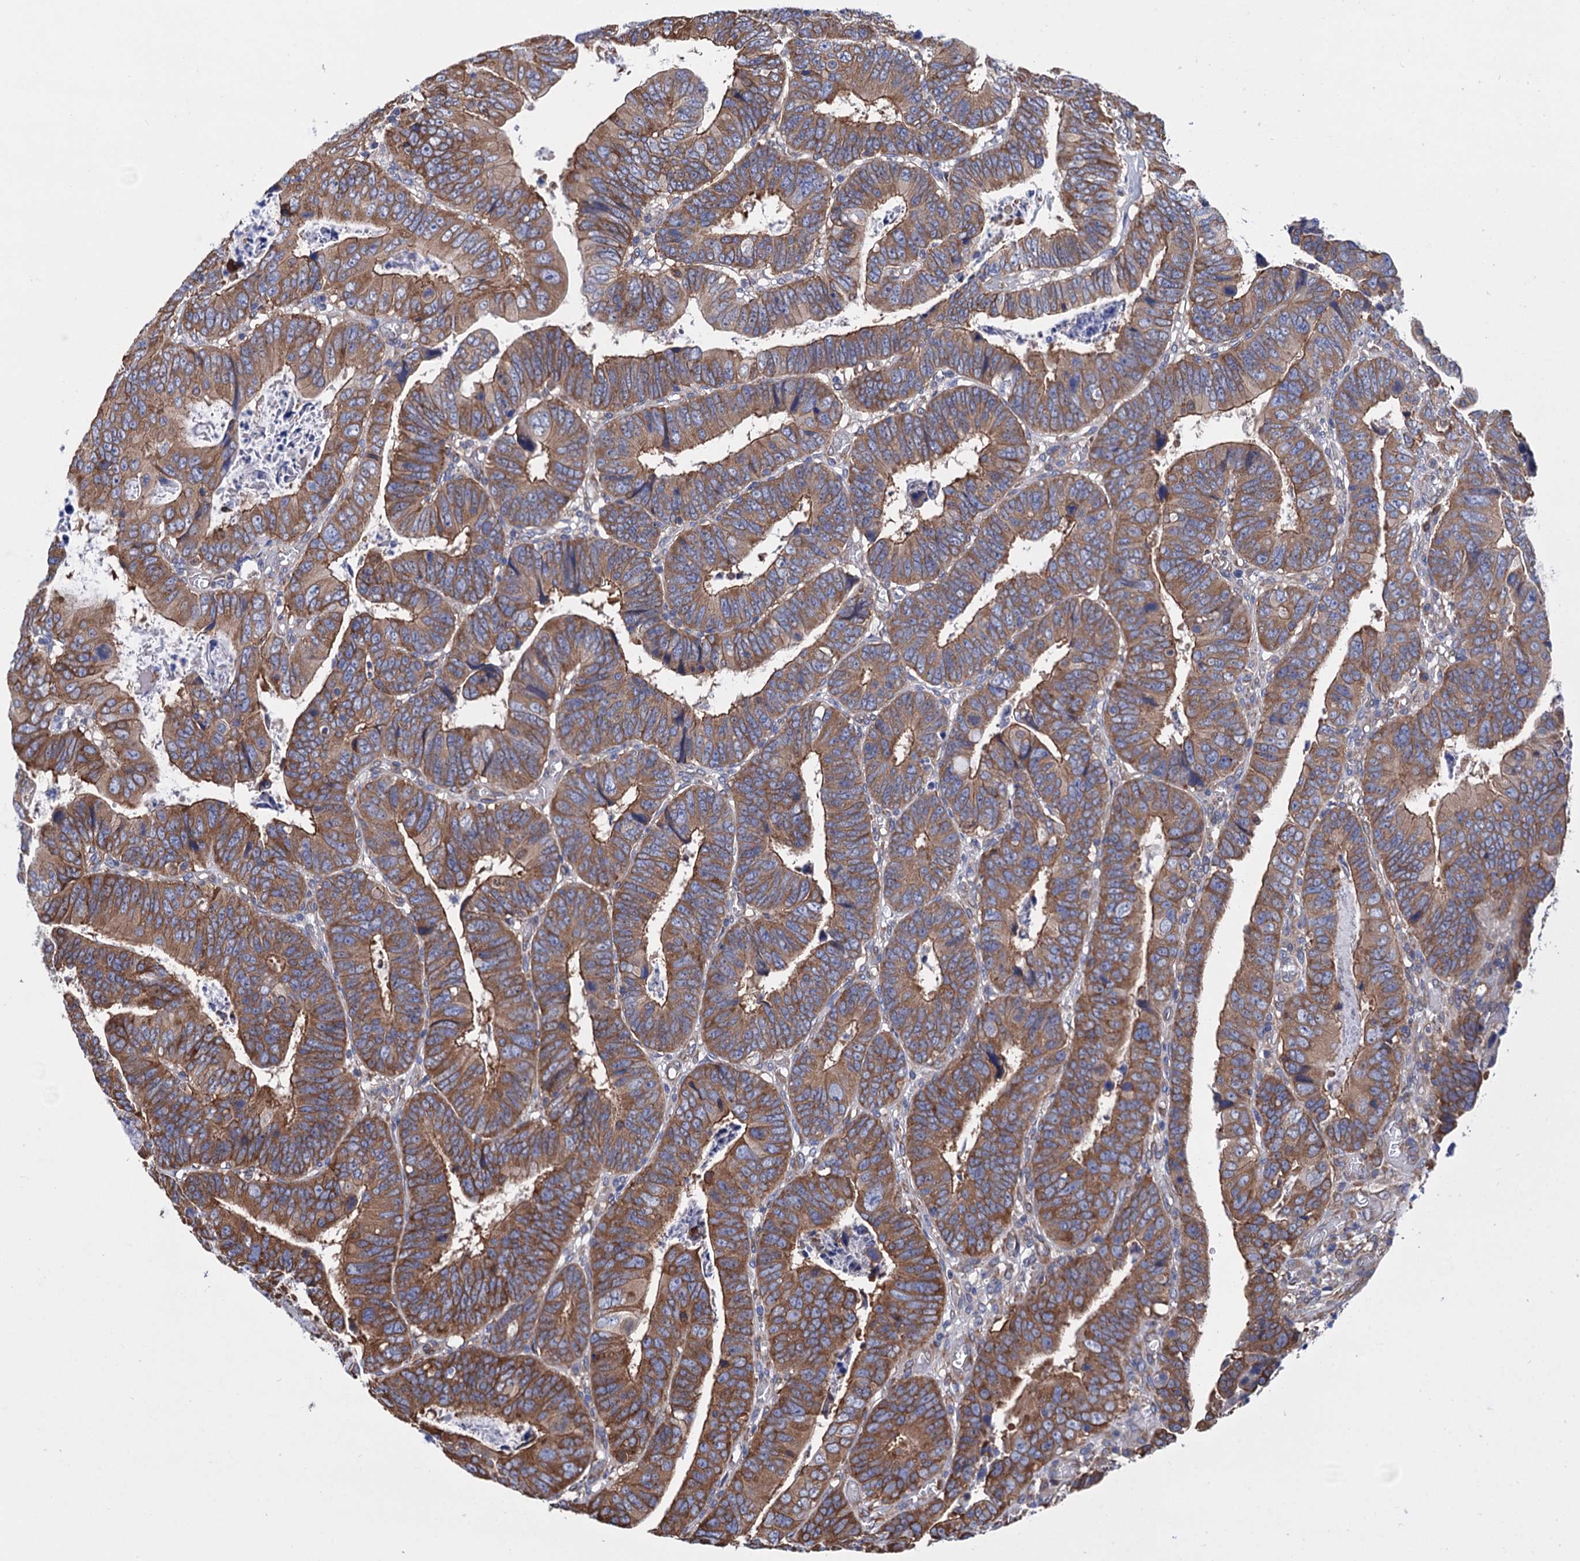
{"staining": {"intensity": "moderate", "quantity": ">75%", "location": "cytoplasmic/membranous"}, "tissue": "colorectal cancer", "cell_type": "Tumor cells", "image_type": "cancer", "snomed": [{"axis": "morphology", "description": "Normal tissue, NOS"}, {"axis": "morphology", "description": "Adenocarcinoma, NOS"}, {"axis": "topography", "description": "Rectum"}], "caption": "Protein expression analysis of colorectal cancer exhibits moderate cytoplasmic/membranous positivity in approximately >75% of tumor cells.", "gene": "SLC12A7", "patient": {"sex": "female", "age": 65}}